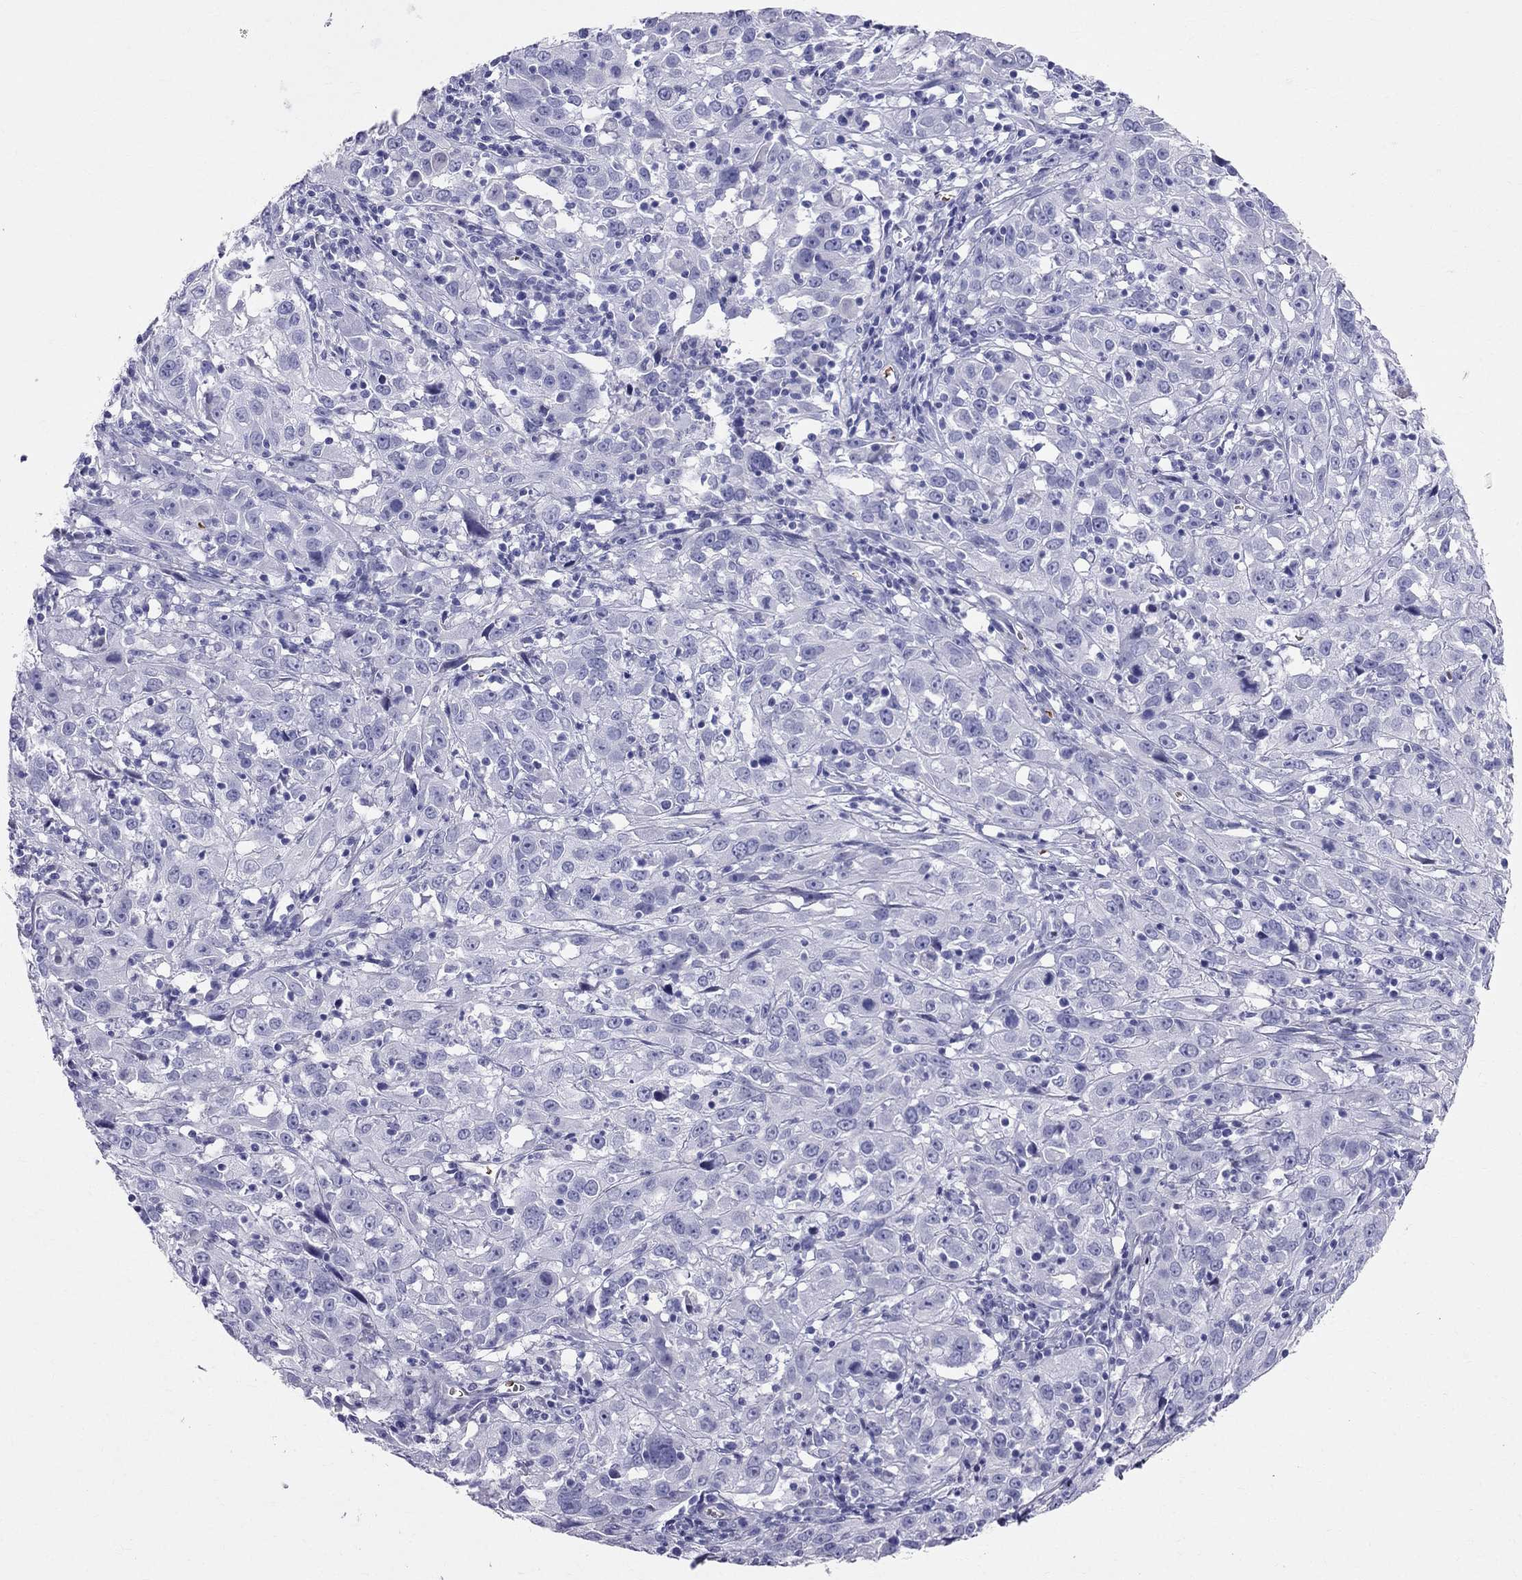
{"staining": {"intensity": "negative", "quantity": "none", "location": "none"}, "tissue": "cervical cancer", "cell_type": "Tumor cells", "image_type": "cancer", "snomed": [{"axis": "morphology", "description": "Squamous cell carcinoma, NOS"}, {"axis": "topography", "description": "Cervix"}], "caption": "This is an IHC image of human squamous cell carcinoma (cervical). There is no positivity in tumor cells.", "gene": "DNAAF6", "patient": {"sex": "female", "age": 32}}